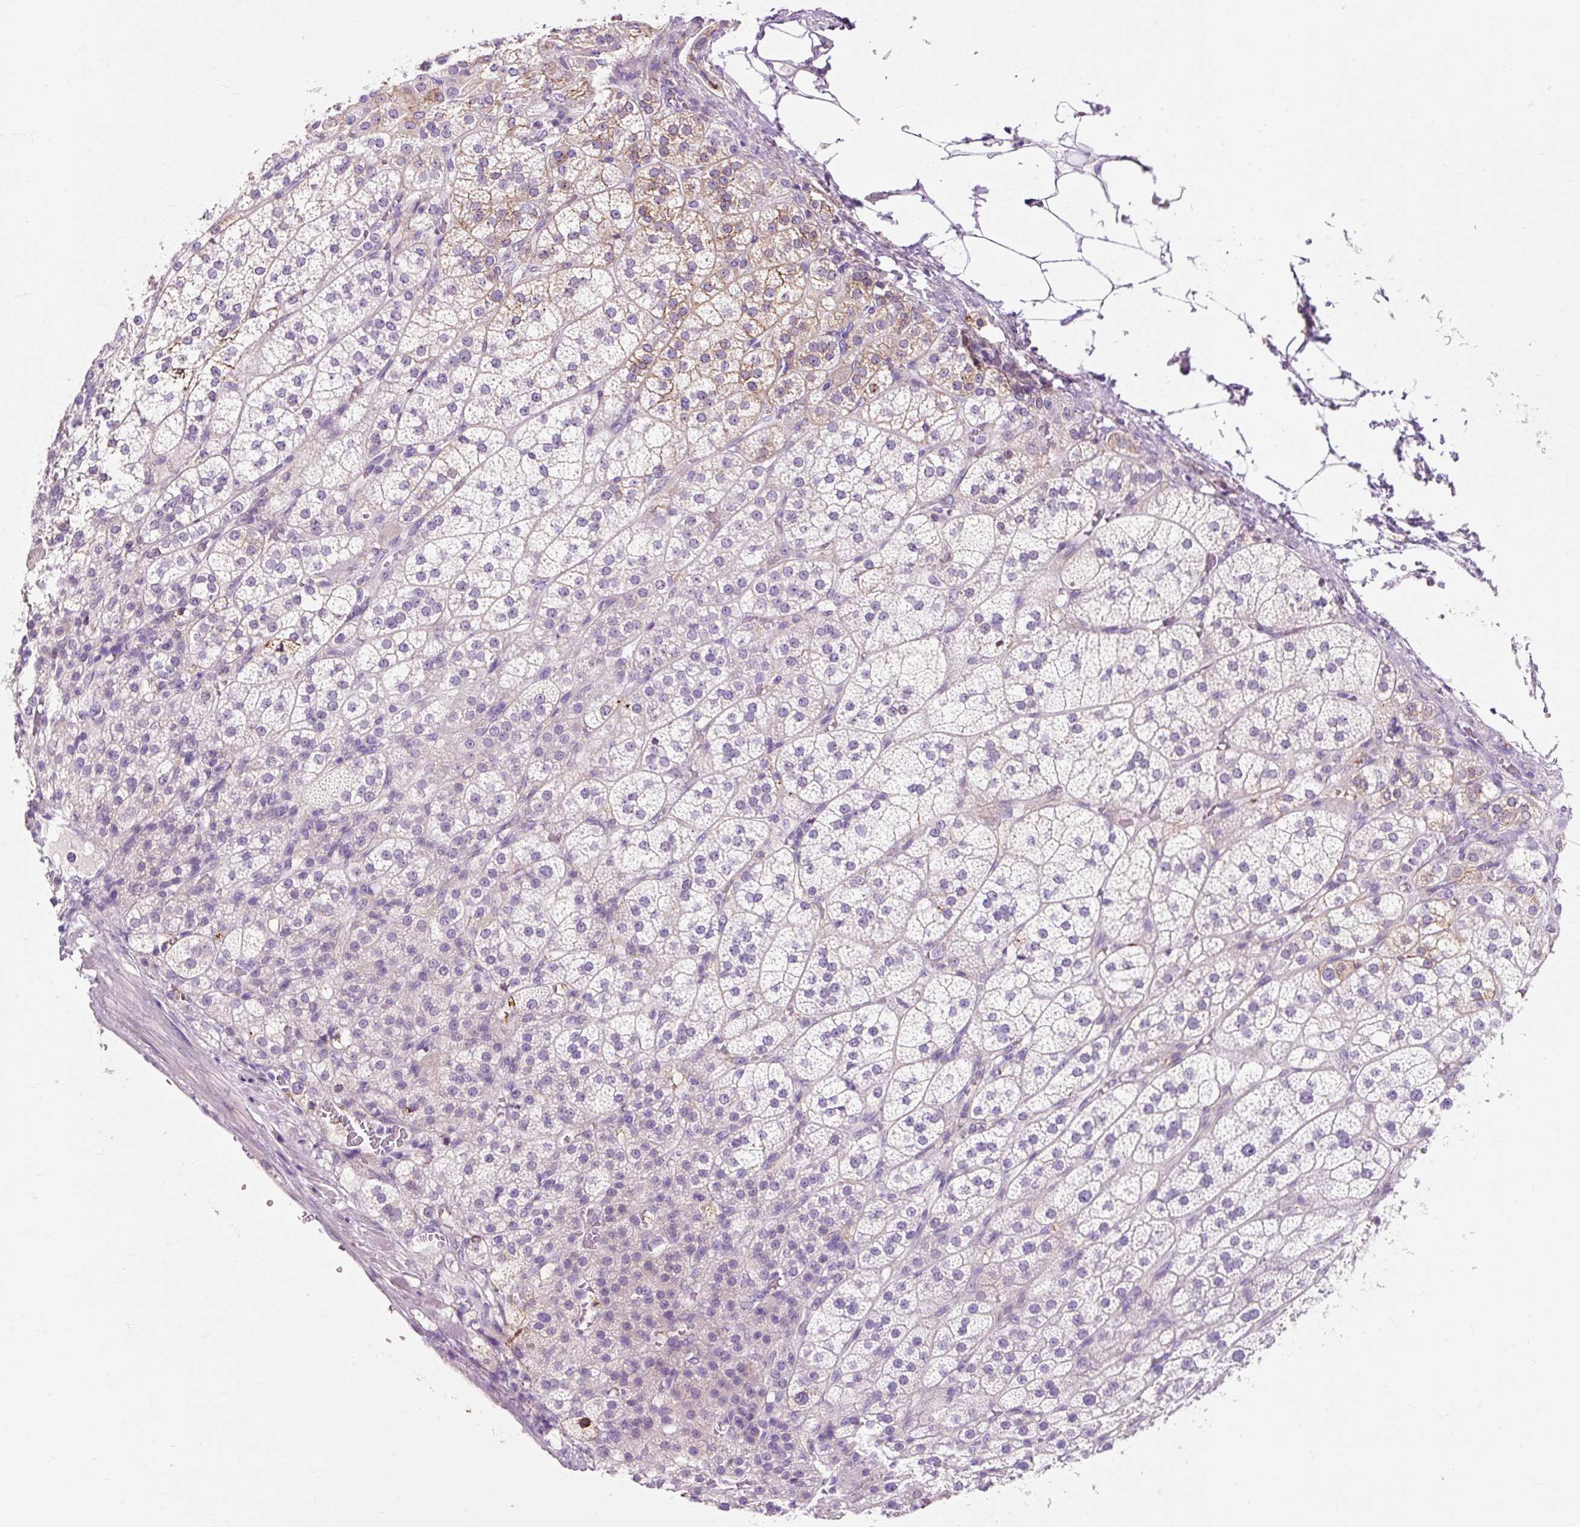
{"staining": {"intensity": "weak", "quantity": "<25%", "location": "cytoplasmic/membranous"}, "tissue": "adrenal gland", "cell_type": "Glandular cells", "image_type": "normal", "snomed": [{"axis": "morphology", "description": "Normal tissue, NOS"}, {"axis": "topography", "description": "Adrenal gland"}], "caption": "Normal adrenal gland was stained to show a protein in brown. There is no significant expression in glandular cells. The staining was performed using DAB (3,3'-diaminobenzidine) to visualize the protein expression in brown, while the nuclei were stained in blue with hematoxylin (Magnification: 20x).", "gene": "CLDN25", "patient": {"sex": "female", "age": 60}}